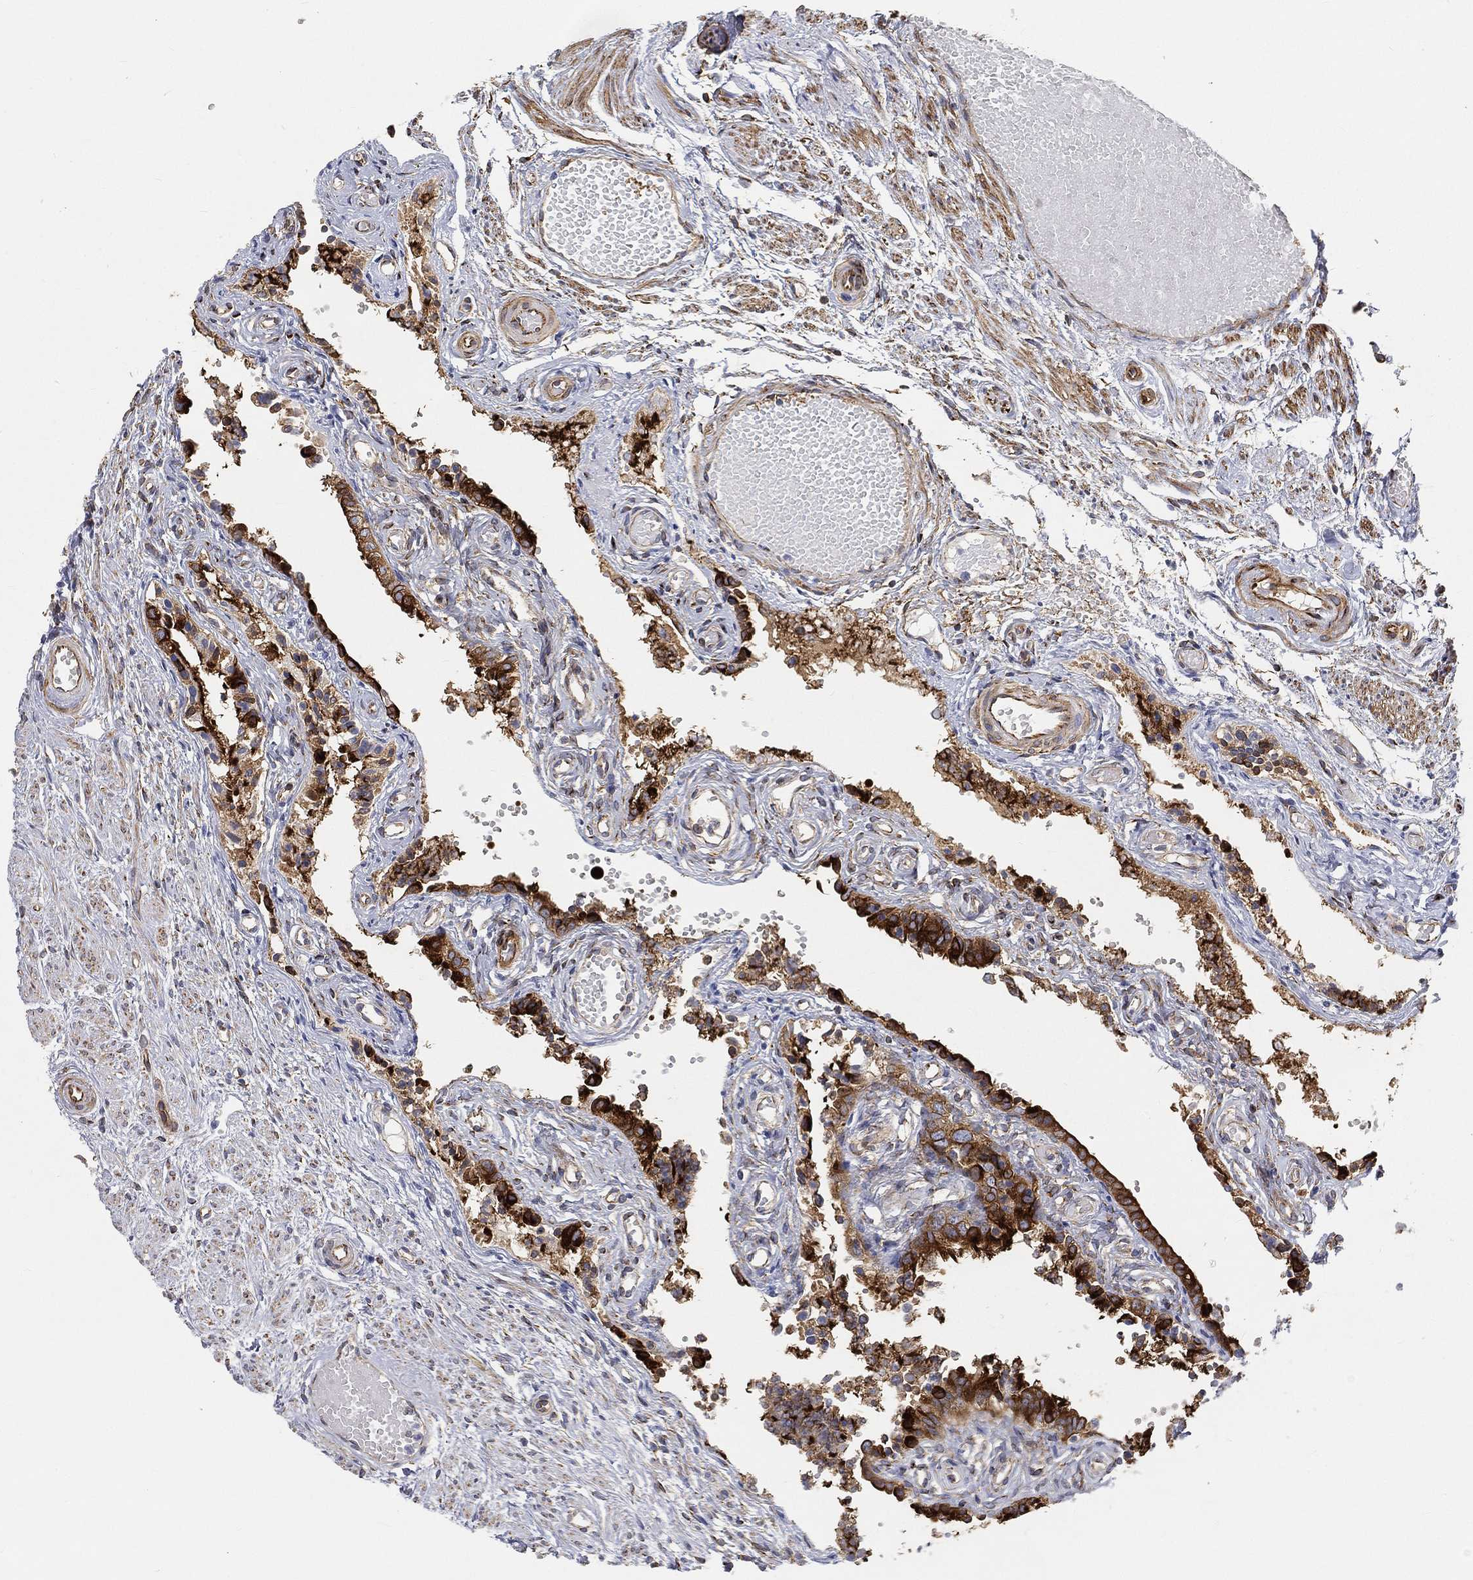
{"staining": {"intensity": "strong", "quantity": "25%-75%", "location": "cytoplasmic/membranous"}, "tissue": "fallopian tube", "cell_type": "Glandular cells", "image_type": "normal", "snomed": [{"axis": "morphology", "description": "Normal tissue, NOS"}, {"axis": "topography", "description": "Fallopian tube"}, {"axis": "topography", "description": "Ovary"}], "caption": "Glandular cells reveal strong cytoplasmic/membranous positivity in approximately 25%-75% of cells in normal fallopian tube. (DAB IHC, brown staining for protein, blue staining for nuclei).", "gene": "TMEM25", "patient": {"sex": "female", "age": 49}}